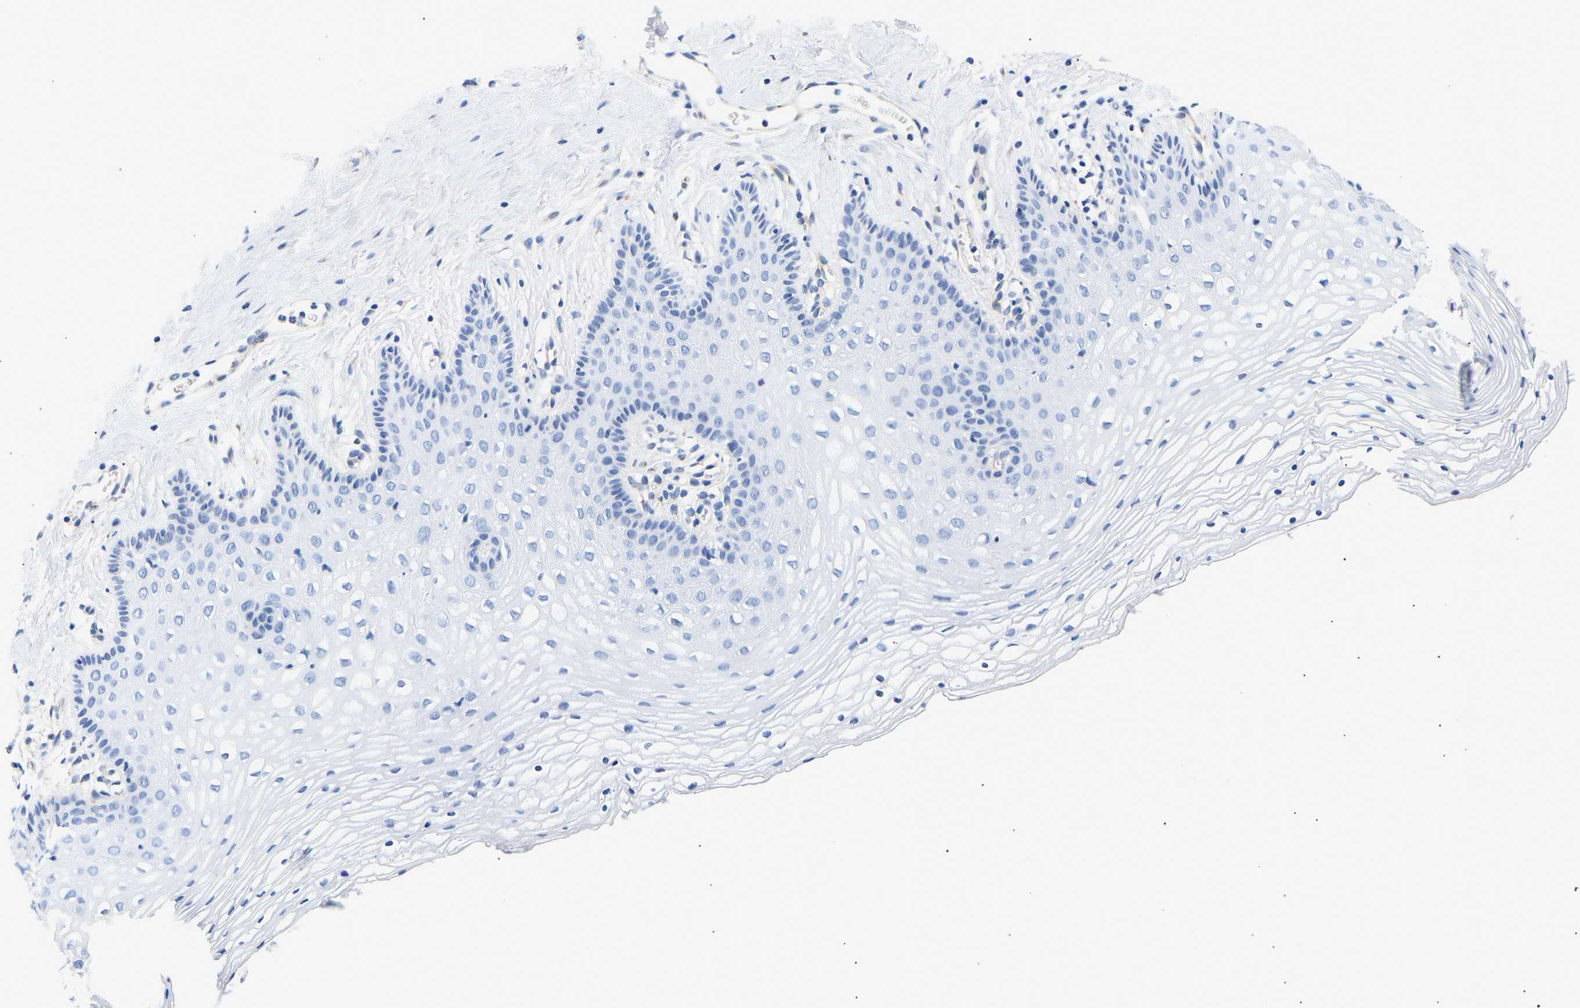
{"staining": {"intensity": "negative", "quantity": "none", "location": "none"}, "tissue": "vagina", "cell_type": "Squamous epithelial cells", "image_type": "normal", "snomed": [{"axis": "morphology", "description": "Normal tissue, NOS"}, {"axis": "topography", "description": "Vagina"}], "caption": "An IHC histopathology image of normal vagina is shown. There is no staining in squamous epithelial cells of vagina.", "gene": "IGFBP7", "patient": {"sex": "female", "age": 32}}